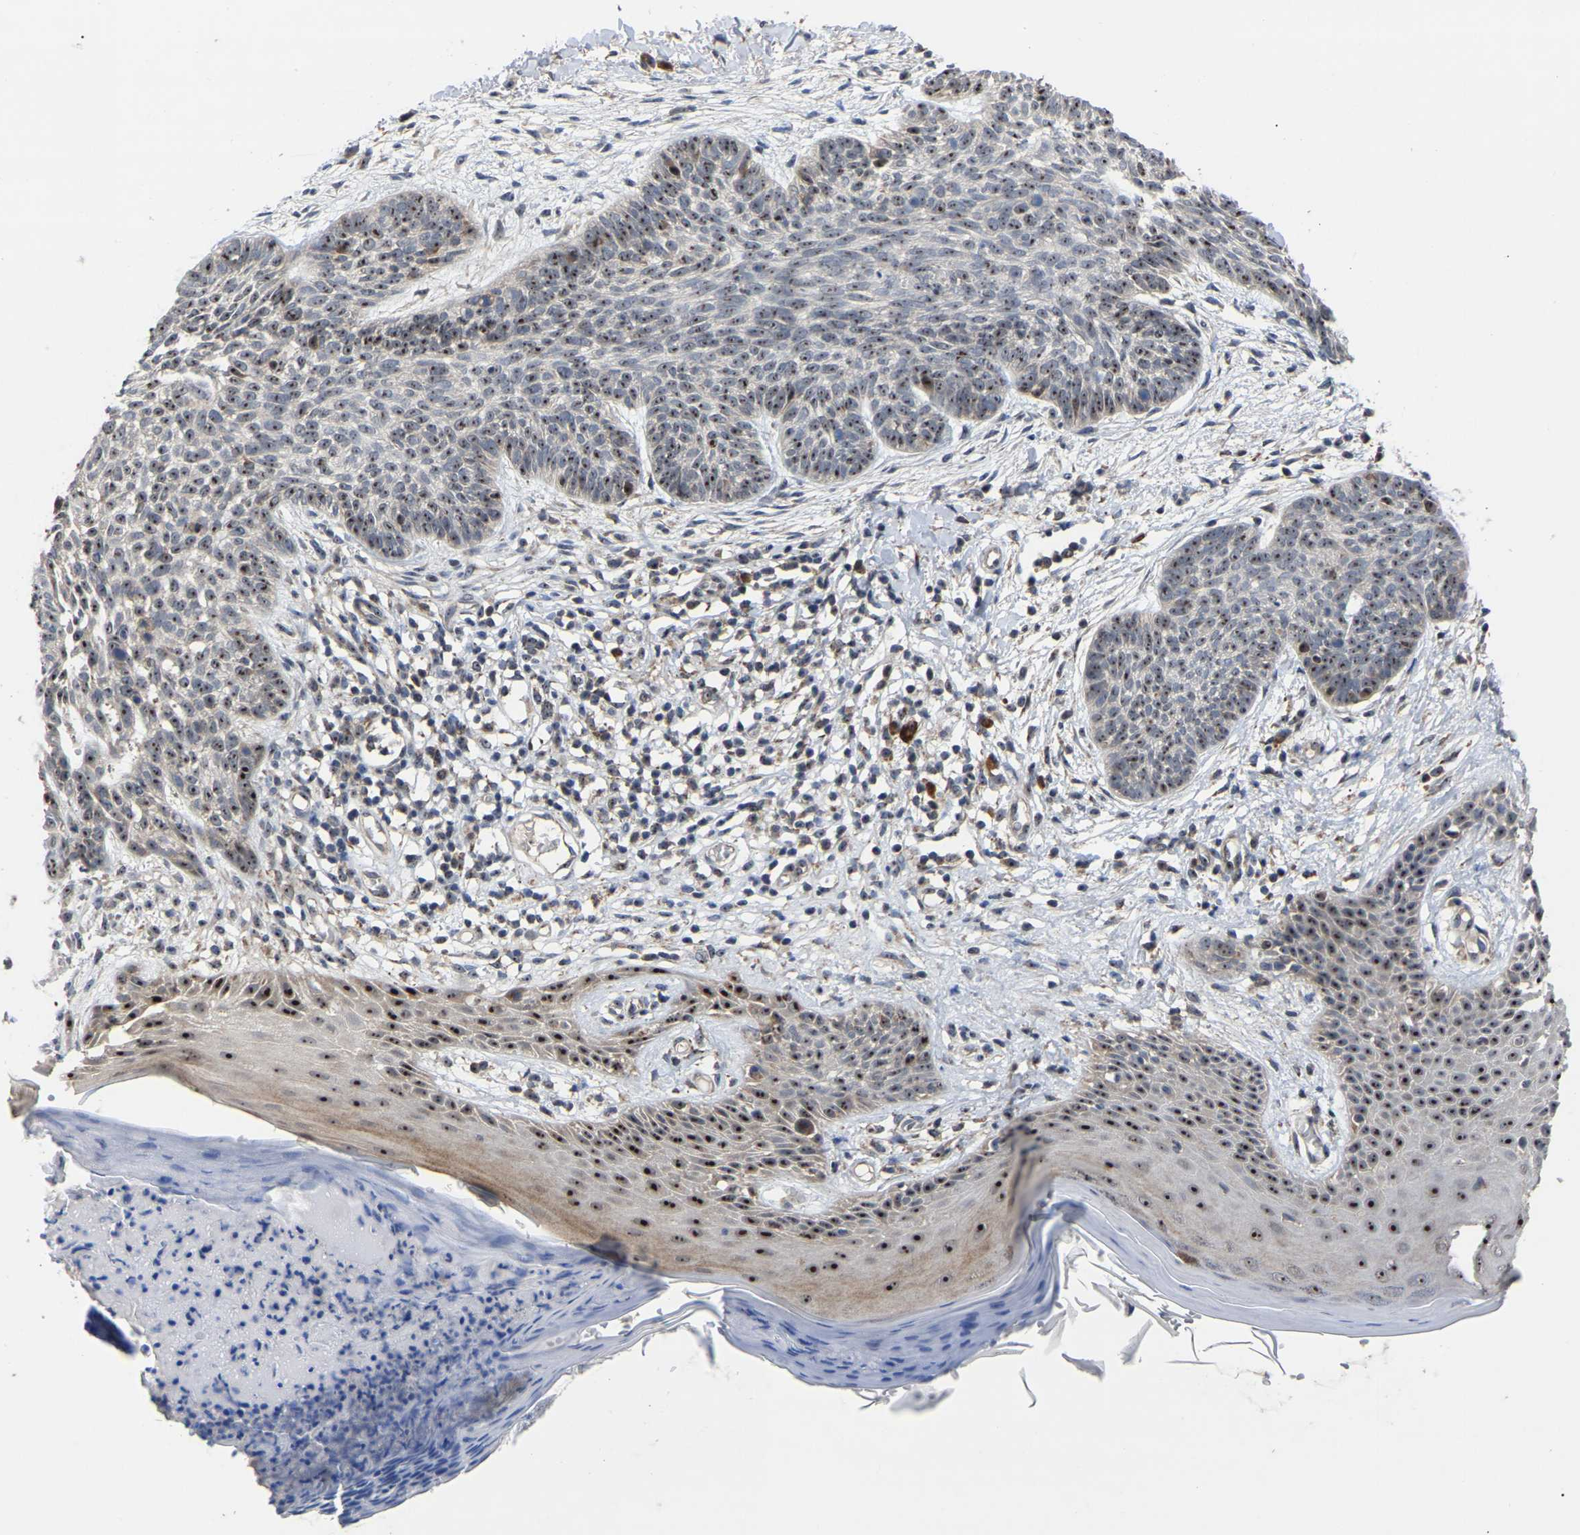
{"staining": {"intensity": "moderate", "quantity": ">75%", "location": "nuclear"}, "tissue": "skin cancer", "cell_type": "Tumor cells", "image_type": "cancer", "snomed": [{"axis": "morphology", "description": "Basal cell carcinoma"}, {"axis": "topography", "description": "Skin"}], "caption": "An immunohistochemistry (IHC) micrograph of tumor tissue is shown. Protein staining in brown highlights moderate nuclear positivity in skin basal cell carcinoma within tumor cells.", "gene": "NOP53", "patient": {"sex": "female", "age": 59}}